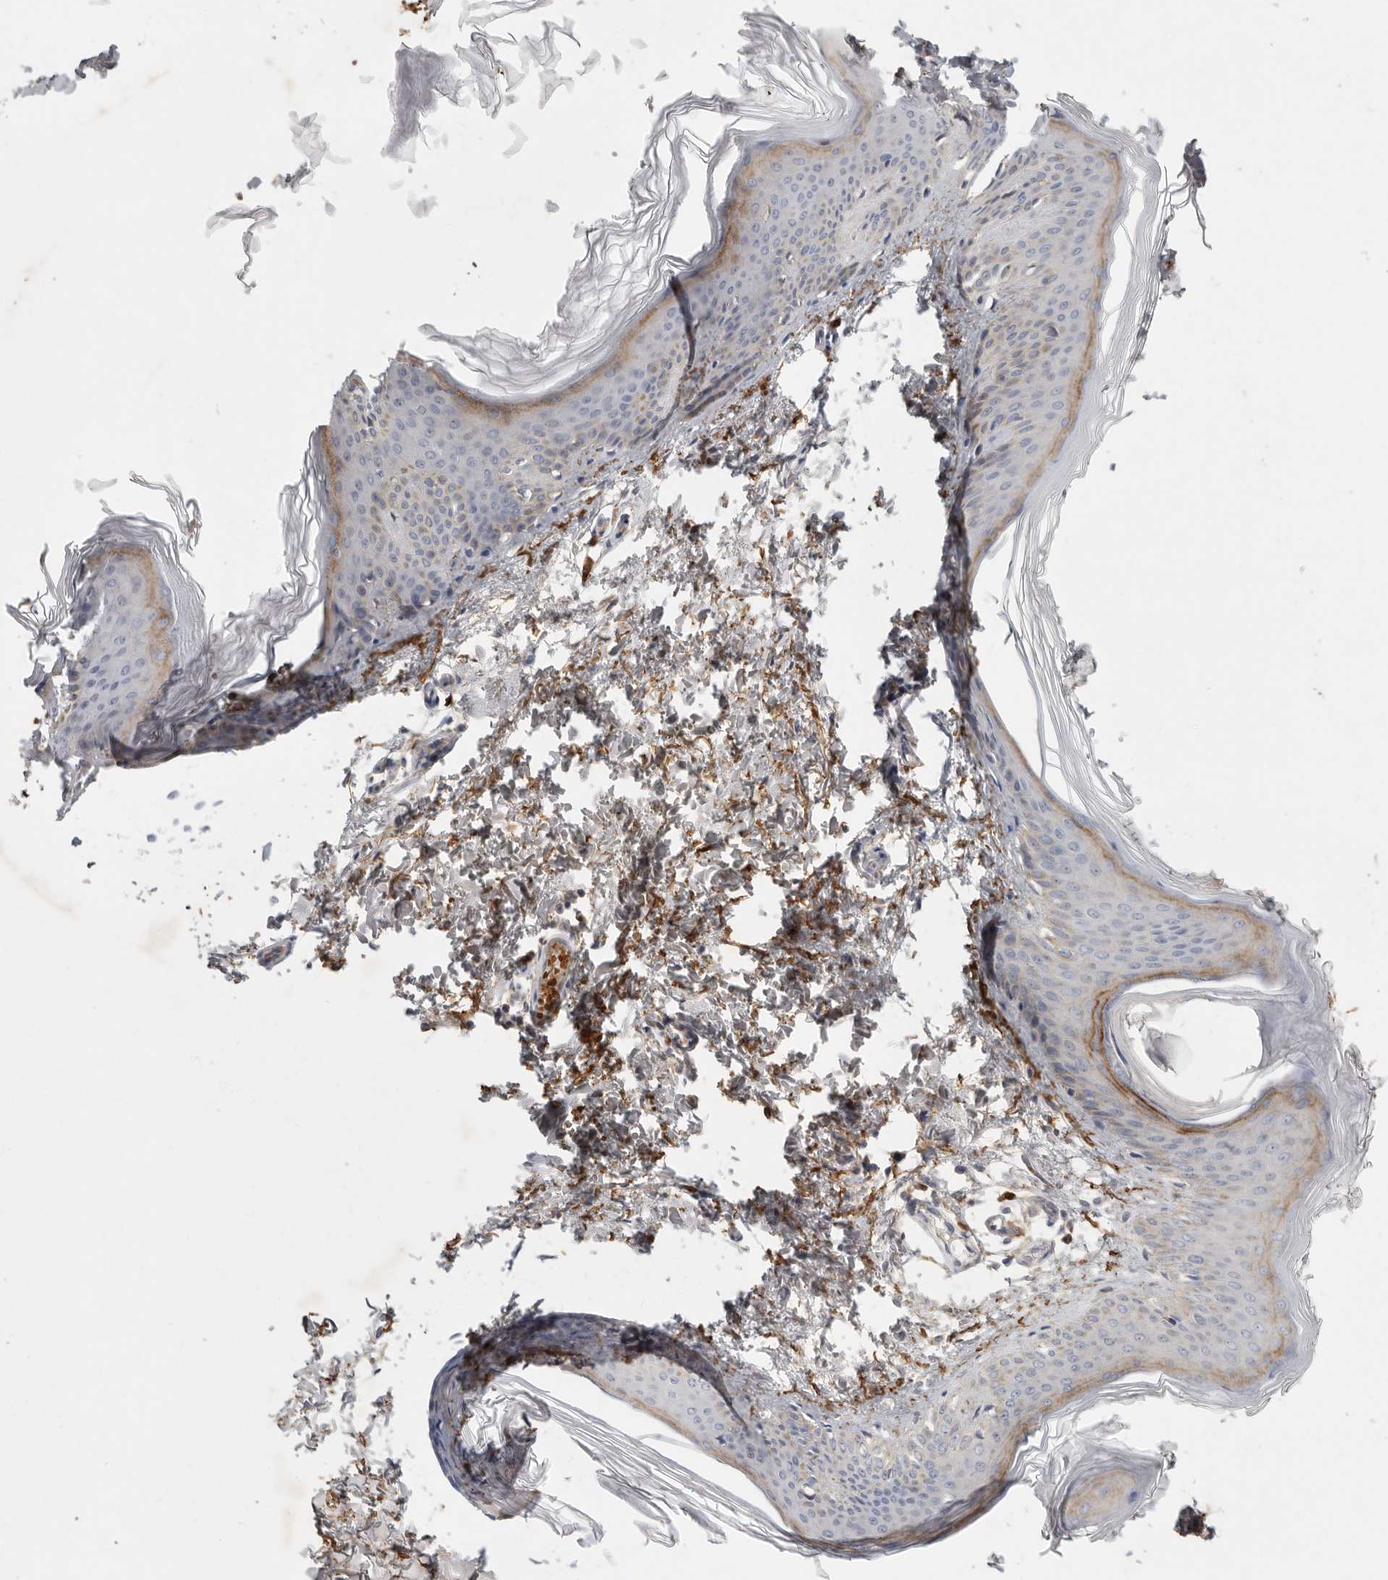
{"staining": {"intensity": "moderate", "quantity": "25%-75%", "location": "cytoplasmic/membranous"}, "tissue": "skin", "cell_type": "Fibroblasts", "image_type": "normal", "snomed": [{"axis": "morphology", "description": "Normal tissue, NOS"}, {"axis": "topography", "description": "Skin"}], "caption": "The image reveals immunohistochemical staining of unremarkable skin. There is moderate cytoplasmic/membranous staining is identified in about 25%-75% of fibroblasts. The staining was performed using DAB (3,3'-diaminobenzidine), with brown indicating positive protein expression. Nuclei are stained blue with hematoxylin.", "gene": "CFAP298", "patient": {"sex": "female", "age": 27}}